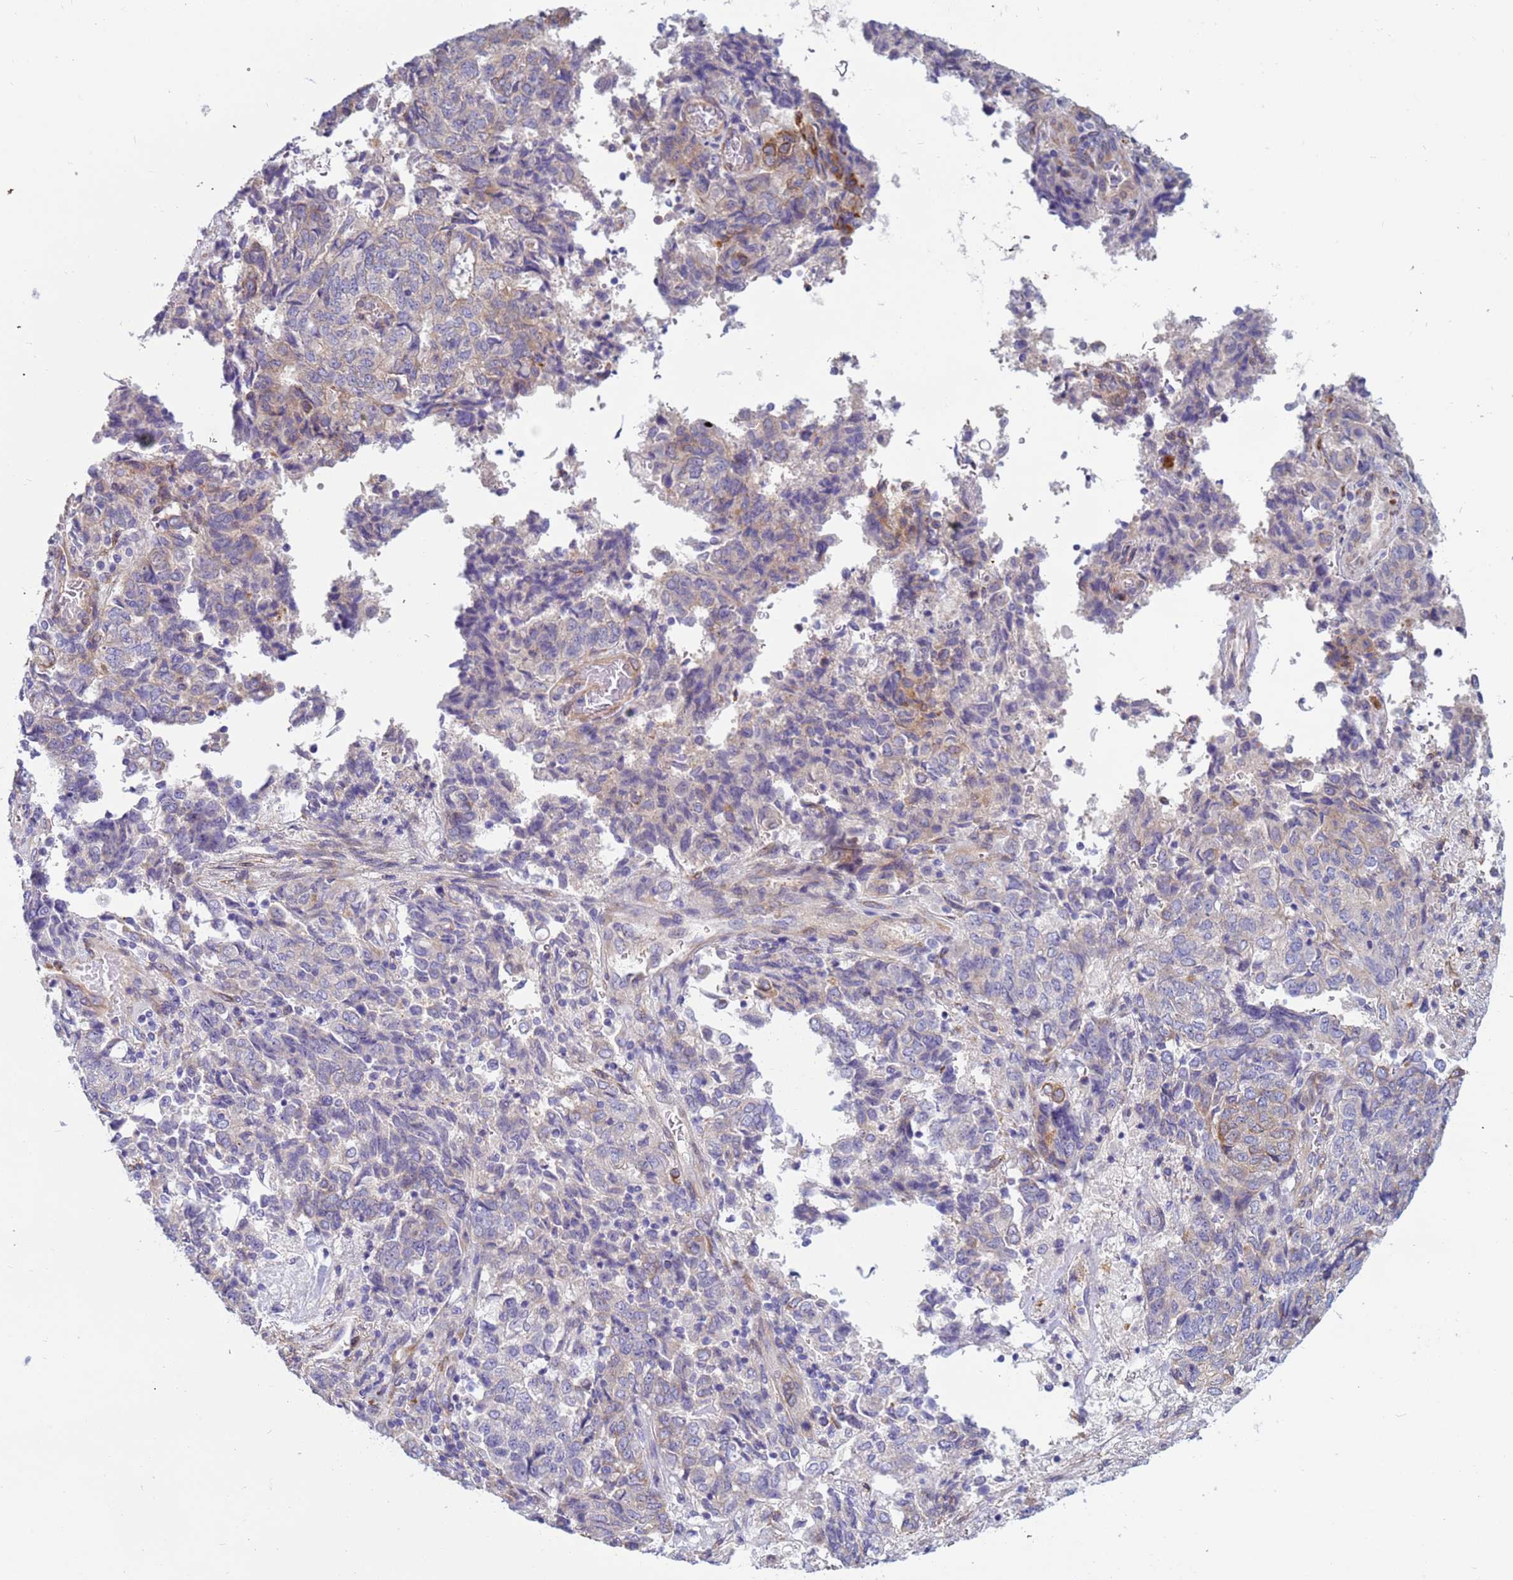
{"staining": {"intensity": "moderate", "quantity": "<25%", "location": "cytoplasmic/membranous"}, "tissue": "endometrial cancer", "cell_type": "Tumor cells", "image_type": "cancer", "snomed": [{"axis": "morphology", "description": "Adenocarcinoma, NOS"}, {"axis": "topography", "description": "Endometrium"}], "caption": "Endometrial cancer stained with DAB IHC exhibits low levels of moderate cytoplasmic/membranous positivity in approximately <25% of tumor cells.", "gene": "TRPC6", "patient": {"sex": "female", "age": 80}}